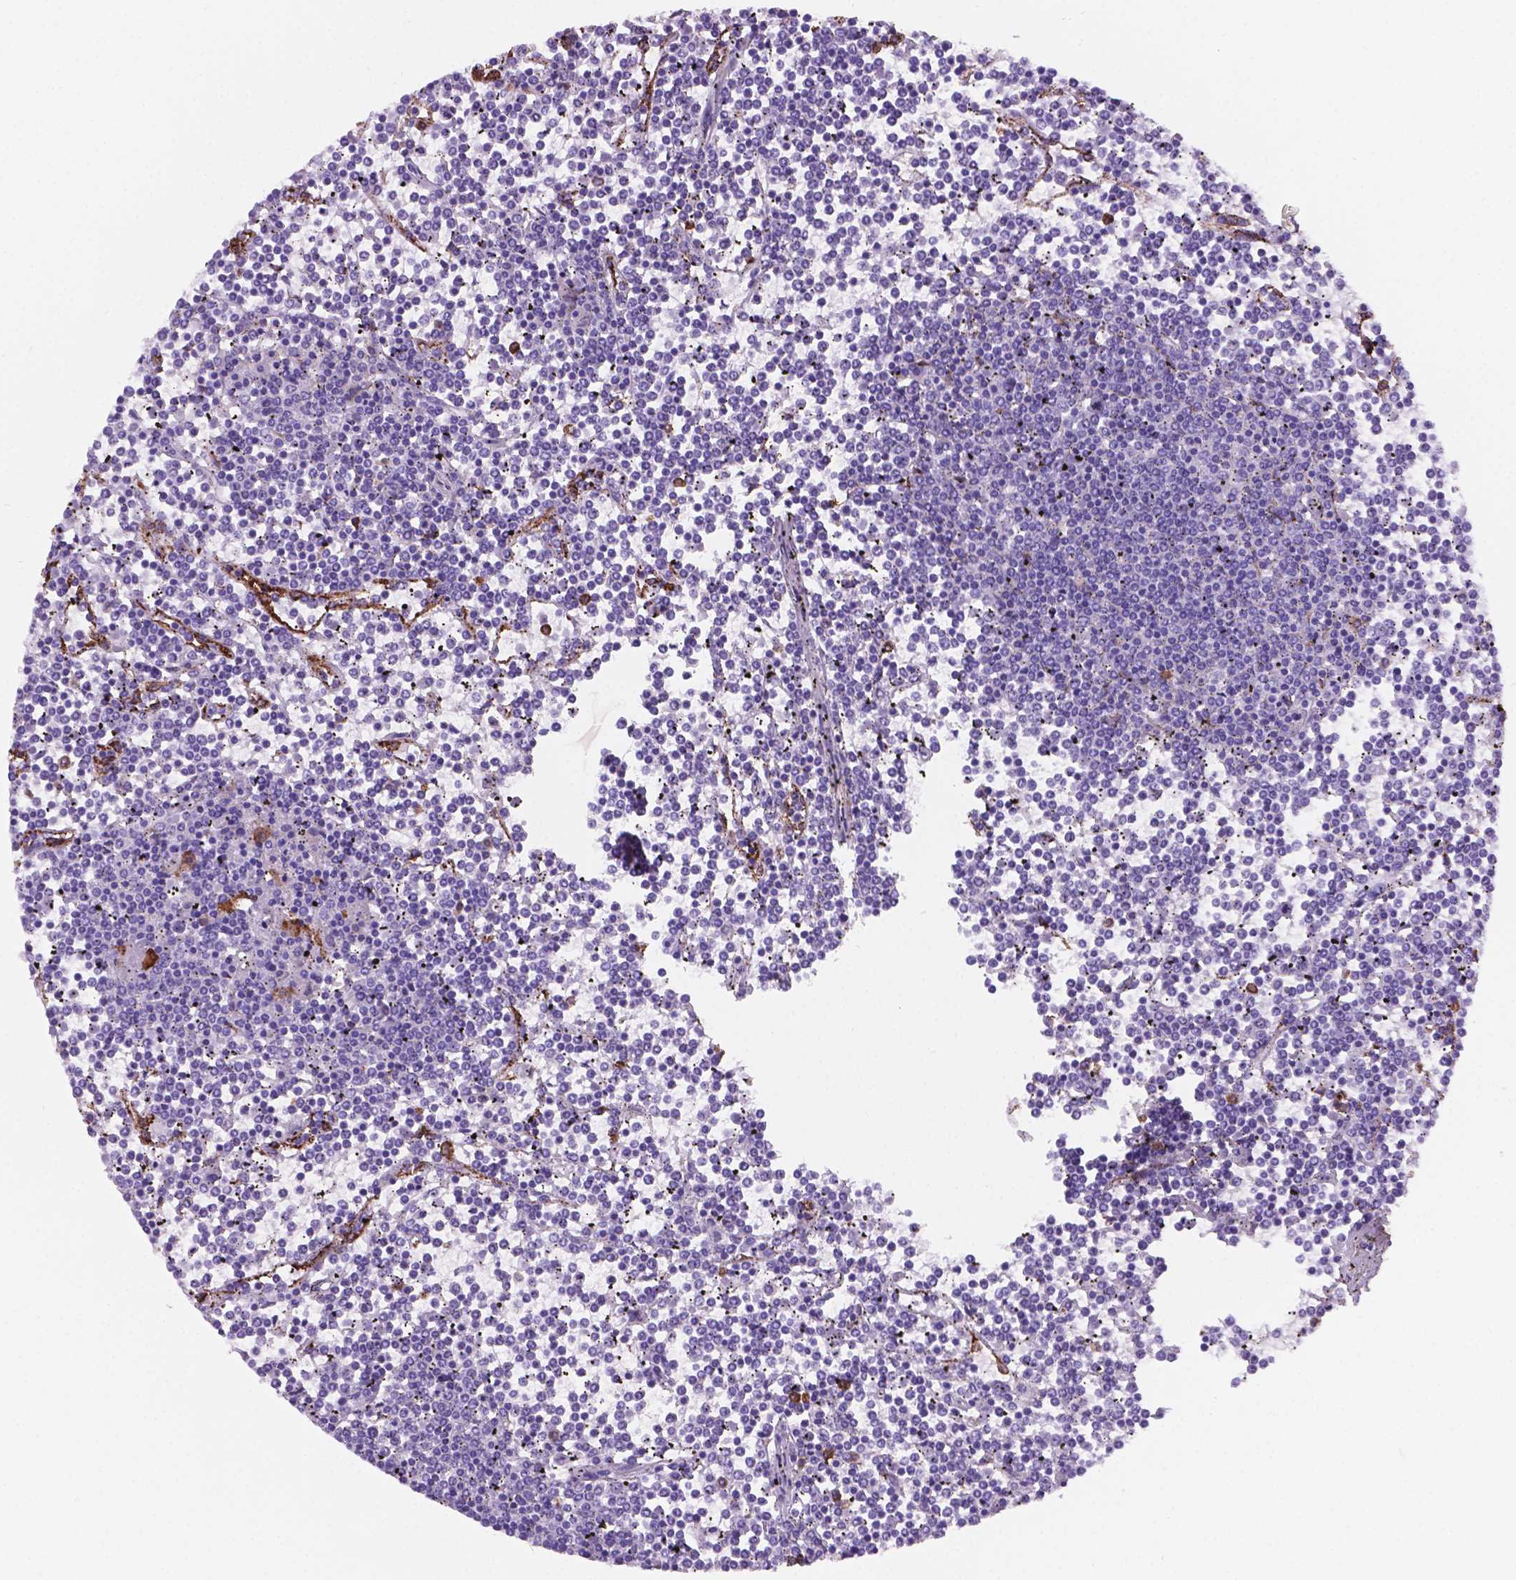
{"staining": {"intensity": "negative", "quantity": "none", "location": "none"}, "tissue": "lymphoma", "cell_type": "Tumor cells", "image_type": "cancer", "snomed": [{"axis": "morphology", "description": "Malignant lymphoma, non-Hodgkin's type, Low grade"}, {"axis": "topography", "description": "Spleen"}], "caption": "Lymphoma was stained to show a protein in brown. There is no significant expression in tumor cells.", "gene": "MACF1", "patient": {"sex": "female", "age": 19}}